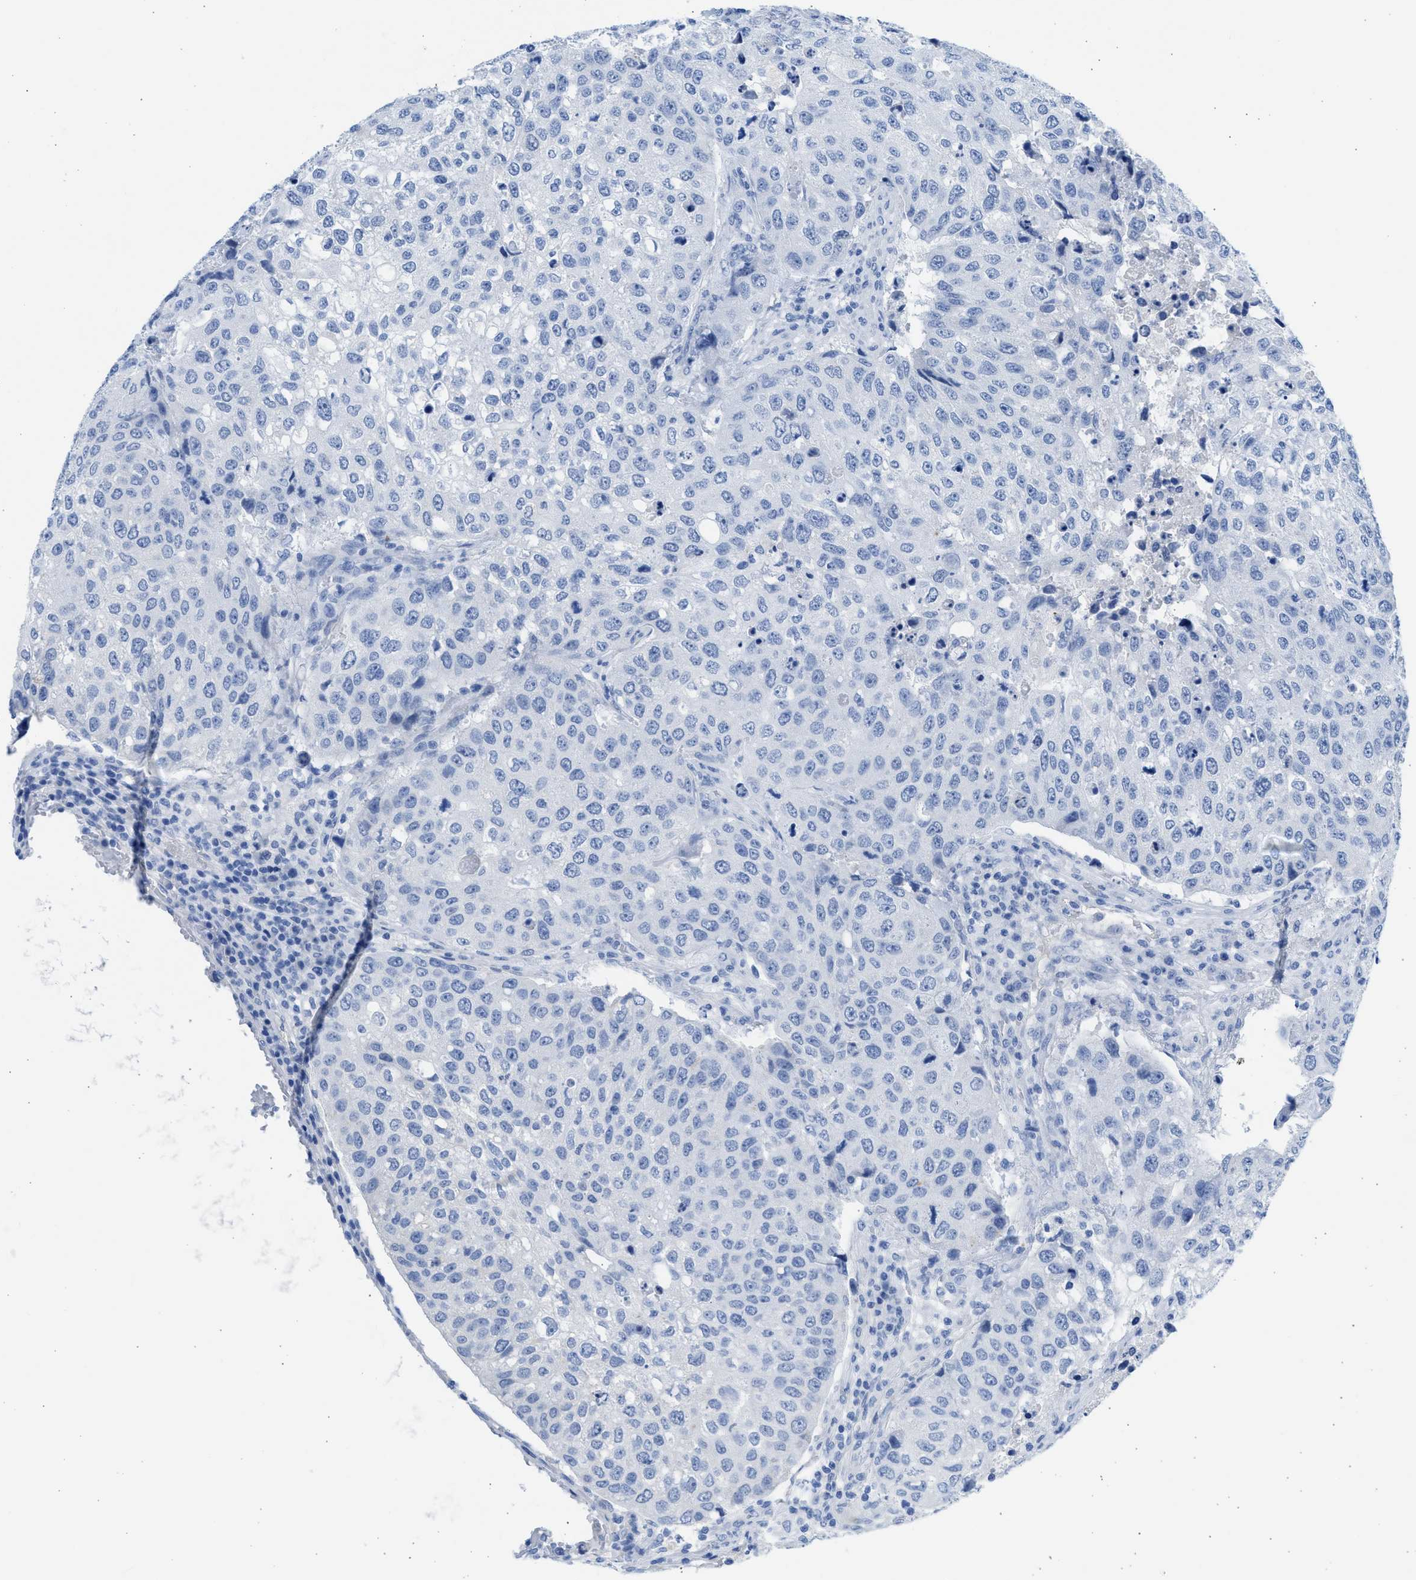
{"staining": {"intensity": "negative", "quantity": "none", "location": "none"}, "tissue": "urothelial cancer", "cell_type": "Tumor cells", "image_type": "cancer", "snomed": [{"axis": "morphology", "description": "Urothelial carcinoma, High grade"}, {"axis": "topography", "description": "Lymph node"}, {"axis": "topography", "description": "Urinary bladder"}], "caption": "A micrograph of urothelial cancer stained for a protein exhibits no brown staining in tumor cells.", "gene": "SPATA3", "patient": {"sex": "male", "age": 51}}